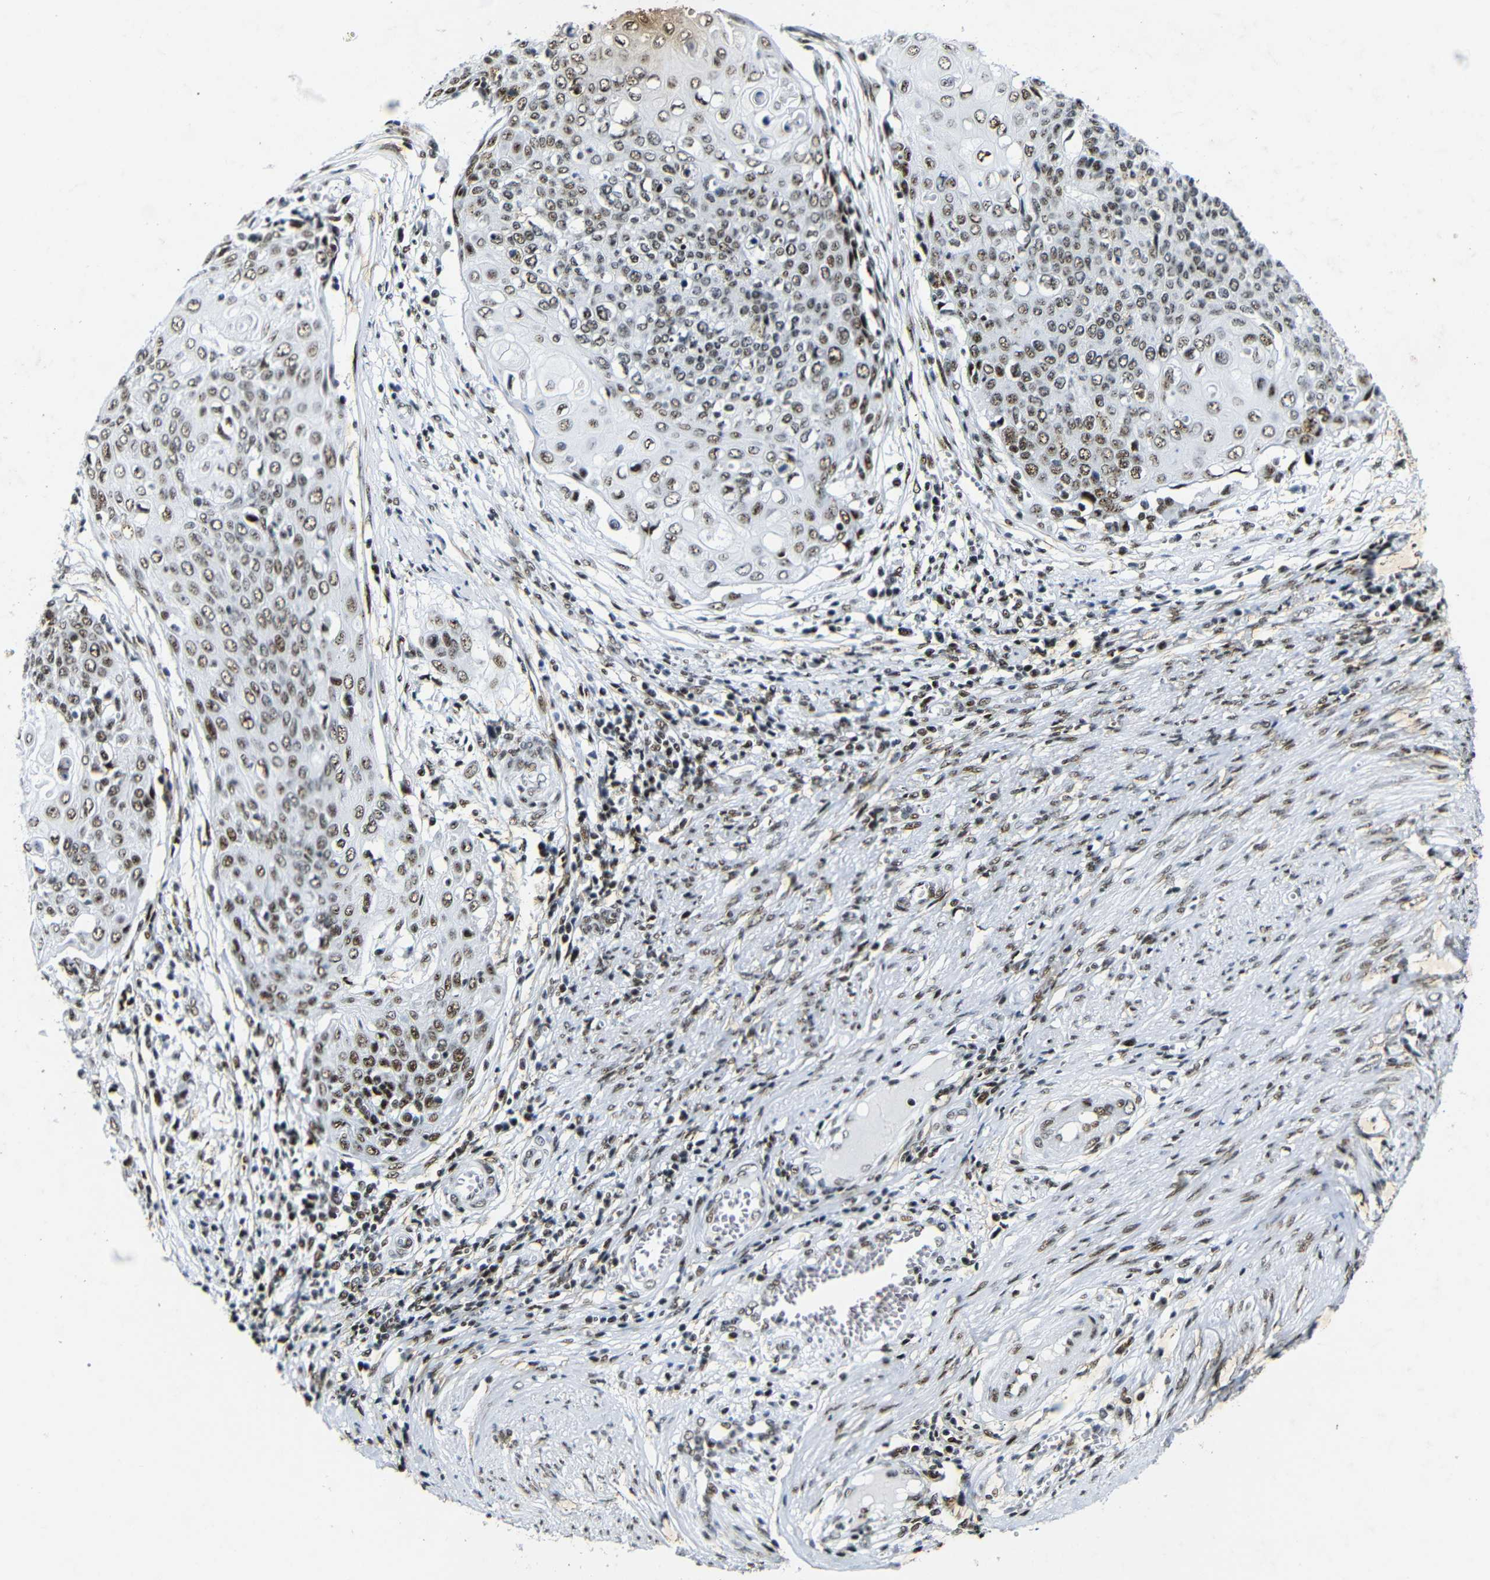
{"staining": {"intensity": "moderate", "quantity": ">75%", "location": "nuclear"}, "tissue": "cervical cancer", "cell_type": "Tumor cells", "image_type": "cancer", "snomed": [{"axis": "morphology", "description": "Squamous cell carcinoma, NOS"}, {"axis": "topography", "description": "Cervix"}], "caption": "Cervical cancer (squamous cell carcinoma) tissue reveals moderate nuclear expression in about >75% of tumor cells, visualized by immunohistochemistry.", "gene": "SRSF1", "patient": {"sex": "female", "age": 39}}